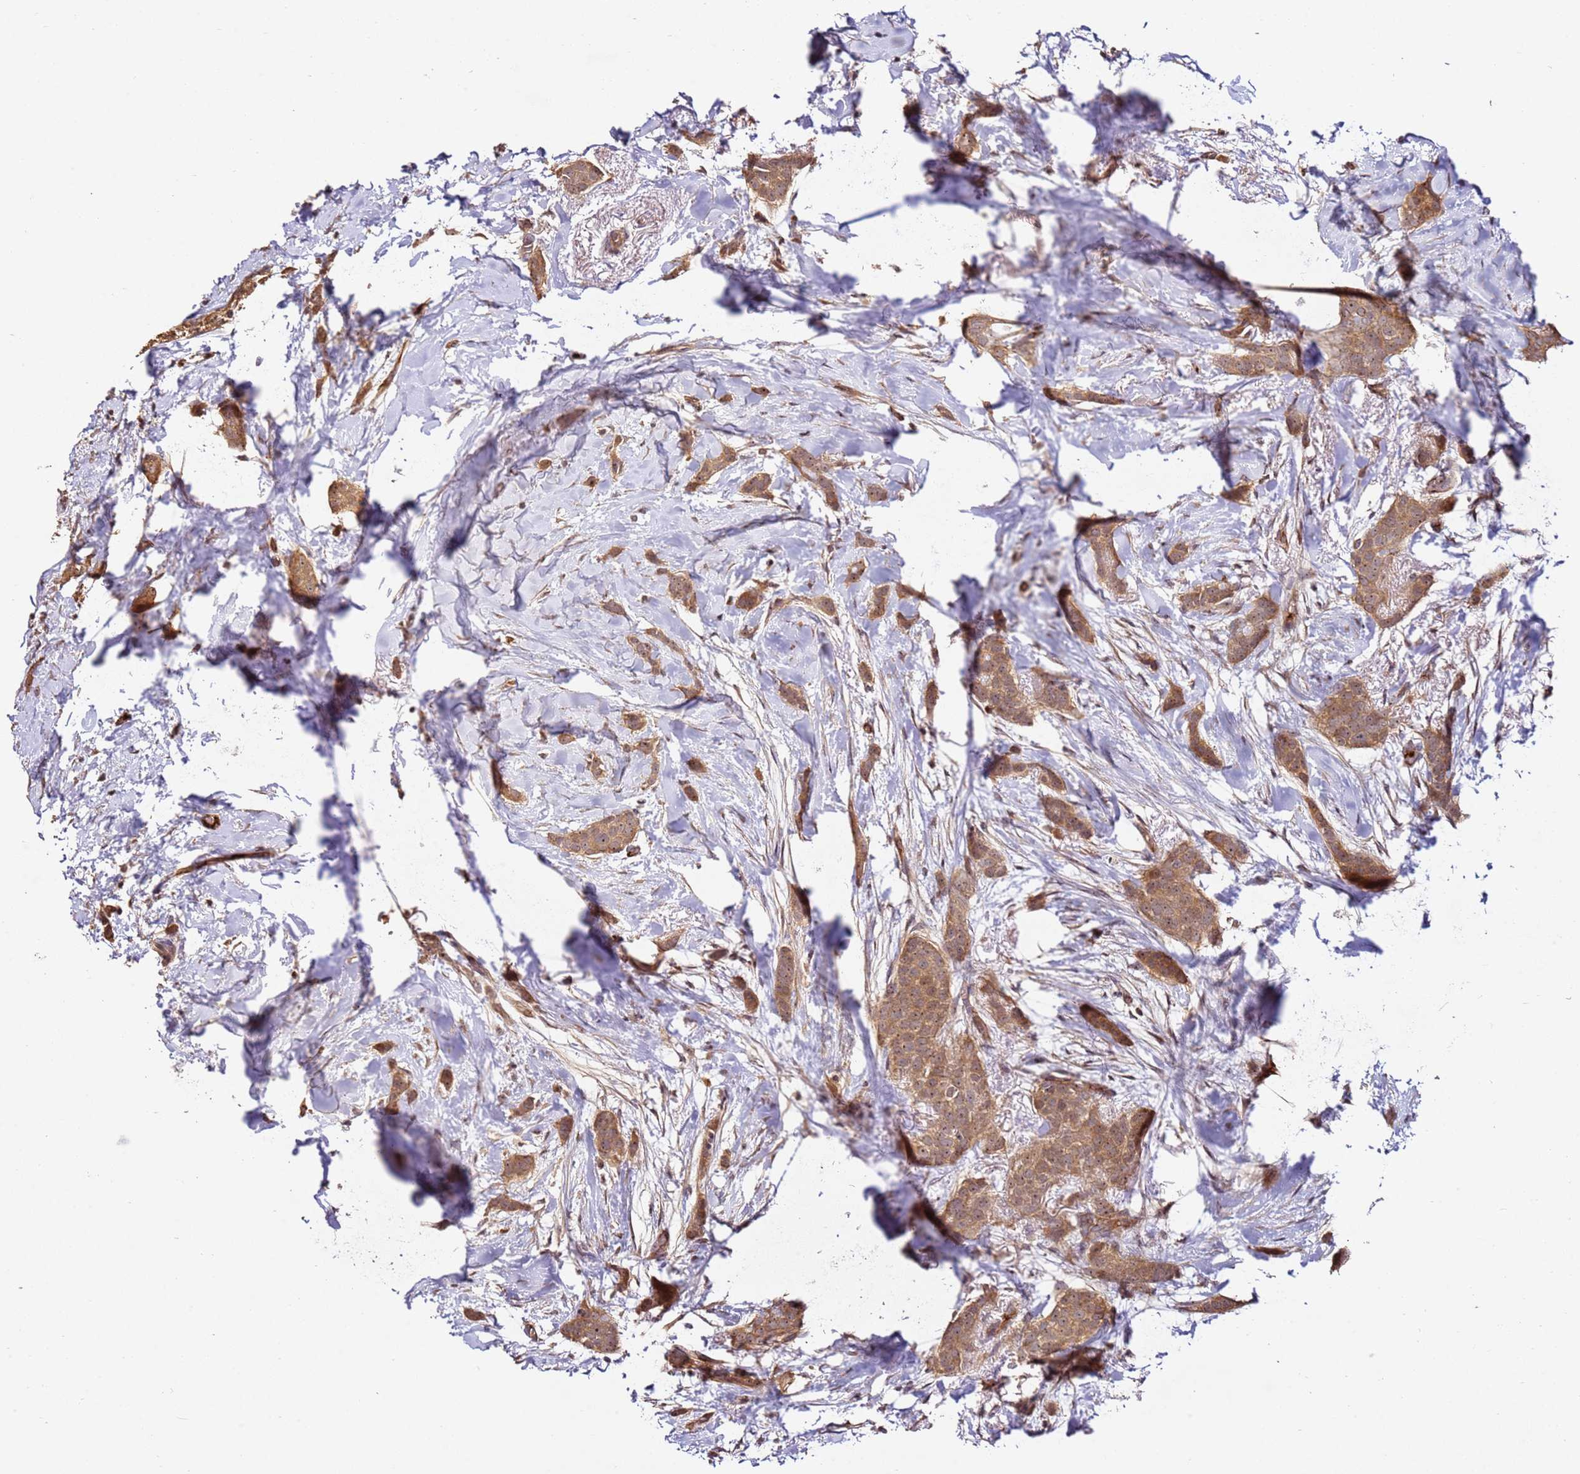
{"staining": {"intensity": "moderate", "quantity": ">75%", "location": "cytoplasmic/membranous,nuclear"}, "tissue": "breast cancer", "cell_type": "Tumor cells", "image_type": "cancer", "snomed": [{"axis": "morphology", "description": "Duct carcinoma"}, {"axis": "topography", "description": "Breast"}], "caption": "Human breast invasive ductal carcinoma stained for a protein (brown) exhibits moderate cytoplasmic/membranous and nuclear positive staining in about >75% of tumor cells.", "gene": "DDX27", "patient": {"sex": "female", "age": 72}}